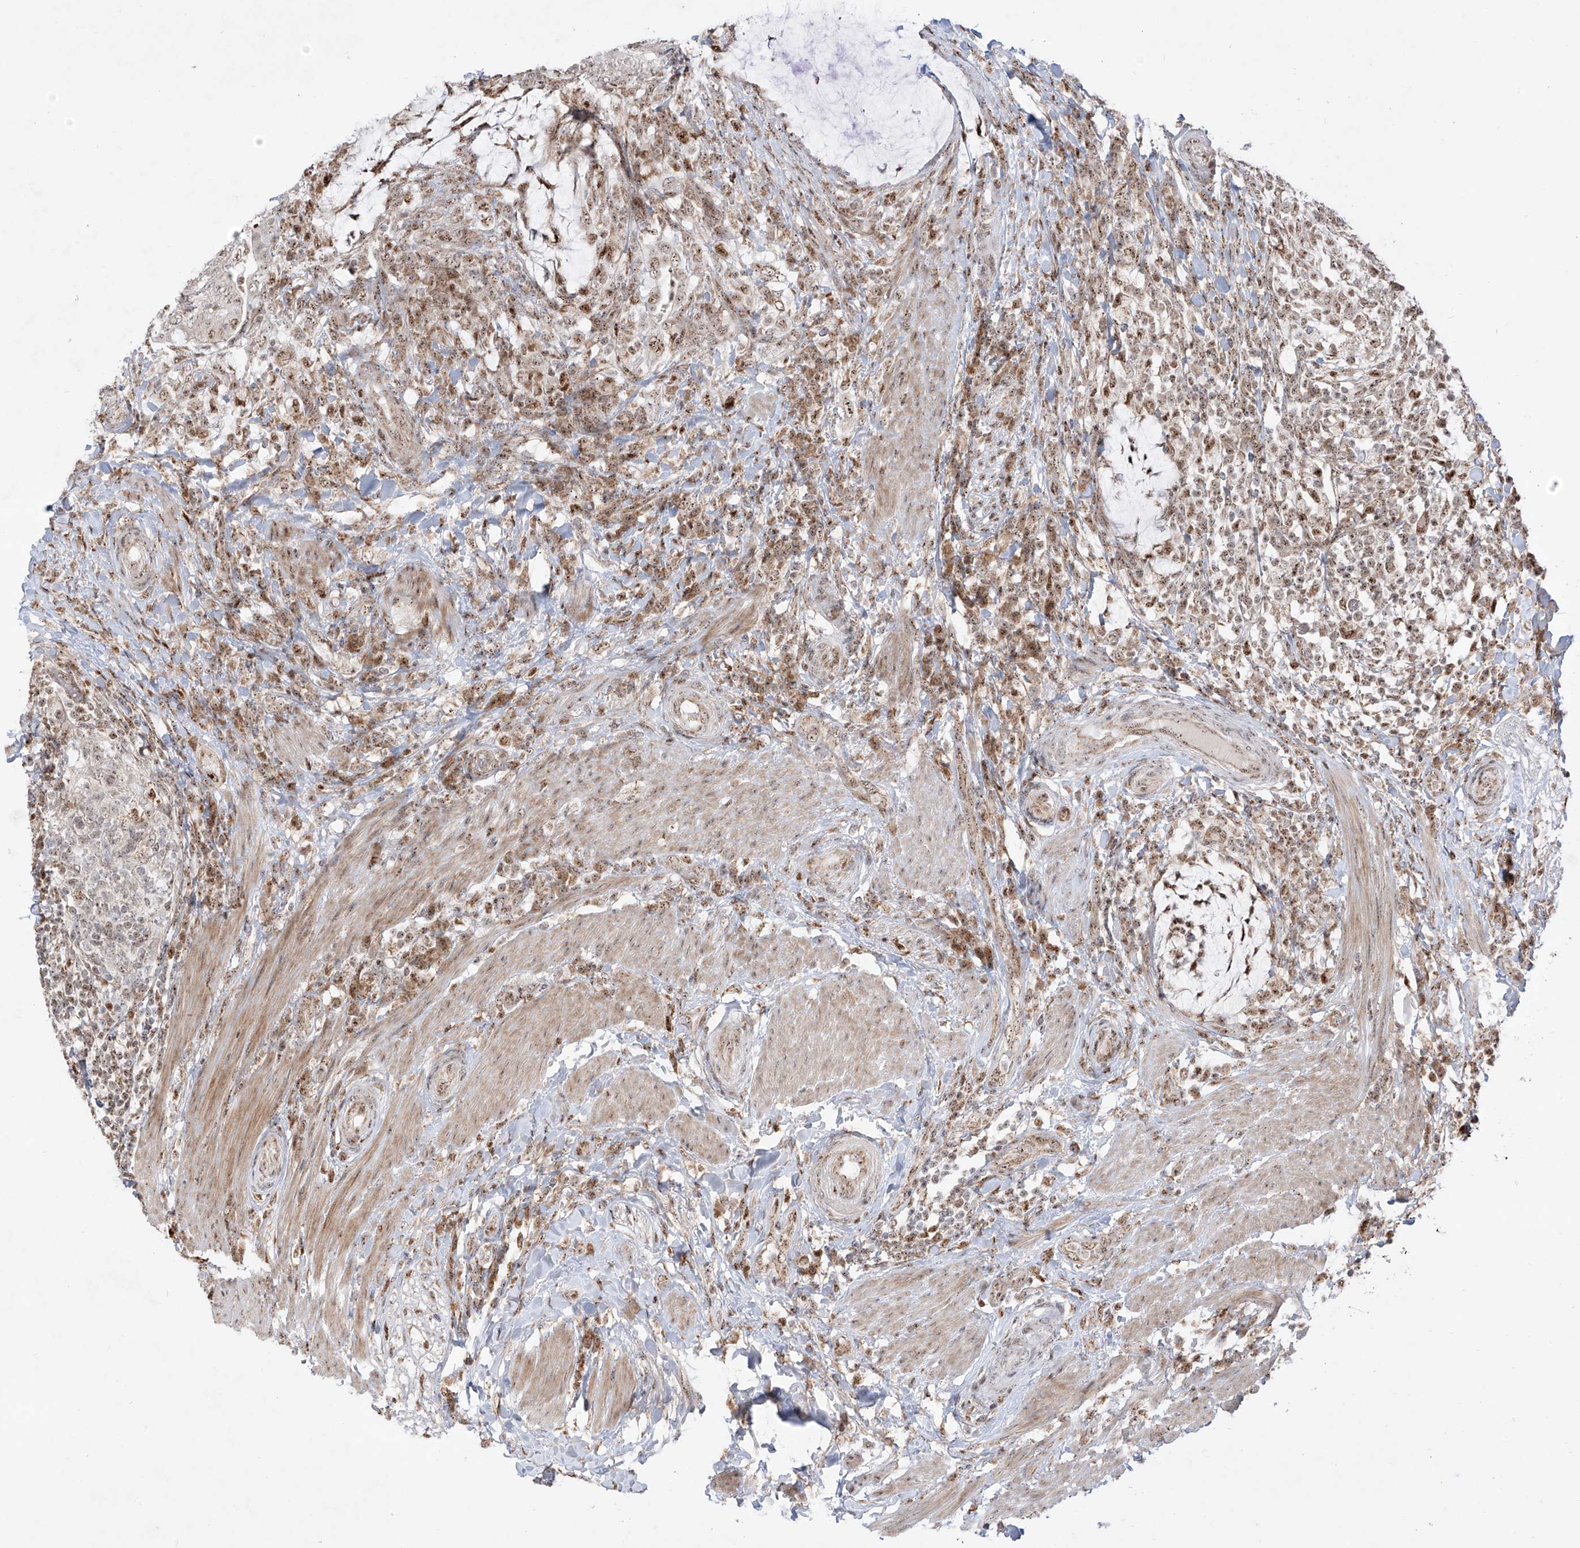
{"staining": {"intensity": "weak", "quantity": "25%-75%", "location": "cytoplasmic/membranous,nuclear"}, "tissue": "colorectal cancer", "cell_type": "Tumor cells", "image_type": "cancer", "snomed": [{"axis": "morphology", "description": "Adenocarcinoma, NOS"}, {"axis": "topography", "description": "Colon"}], "caption": "Protein staining demonstrates weak cytoplasmic/membranous and nuclear positivity in about 25%-75% of tumor cells in colorectal adenocarcinoma. The staining was performed using DAB (3,3'-diaminobenzidine), with brown indicating positive protein expression. Nuclei are stained blue with hematoxylin.", "gene": "ZBTB8A", "patient": {"sex": "female", "age": 66}}